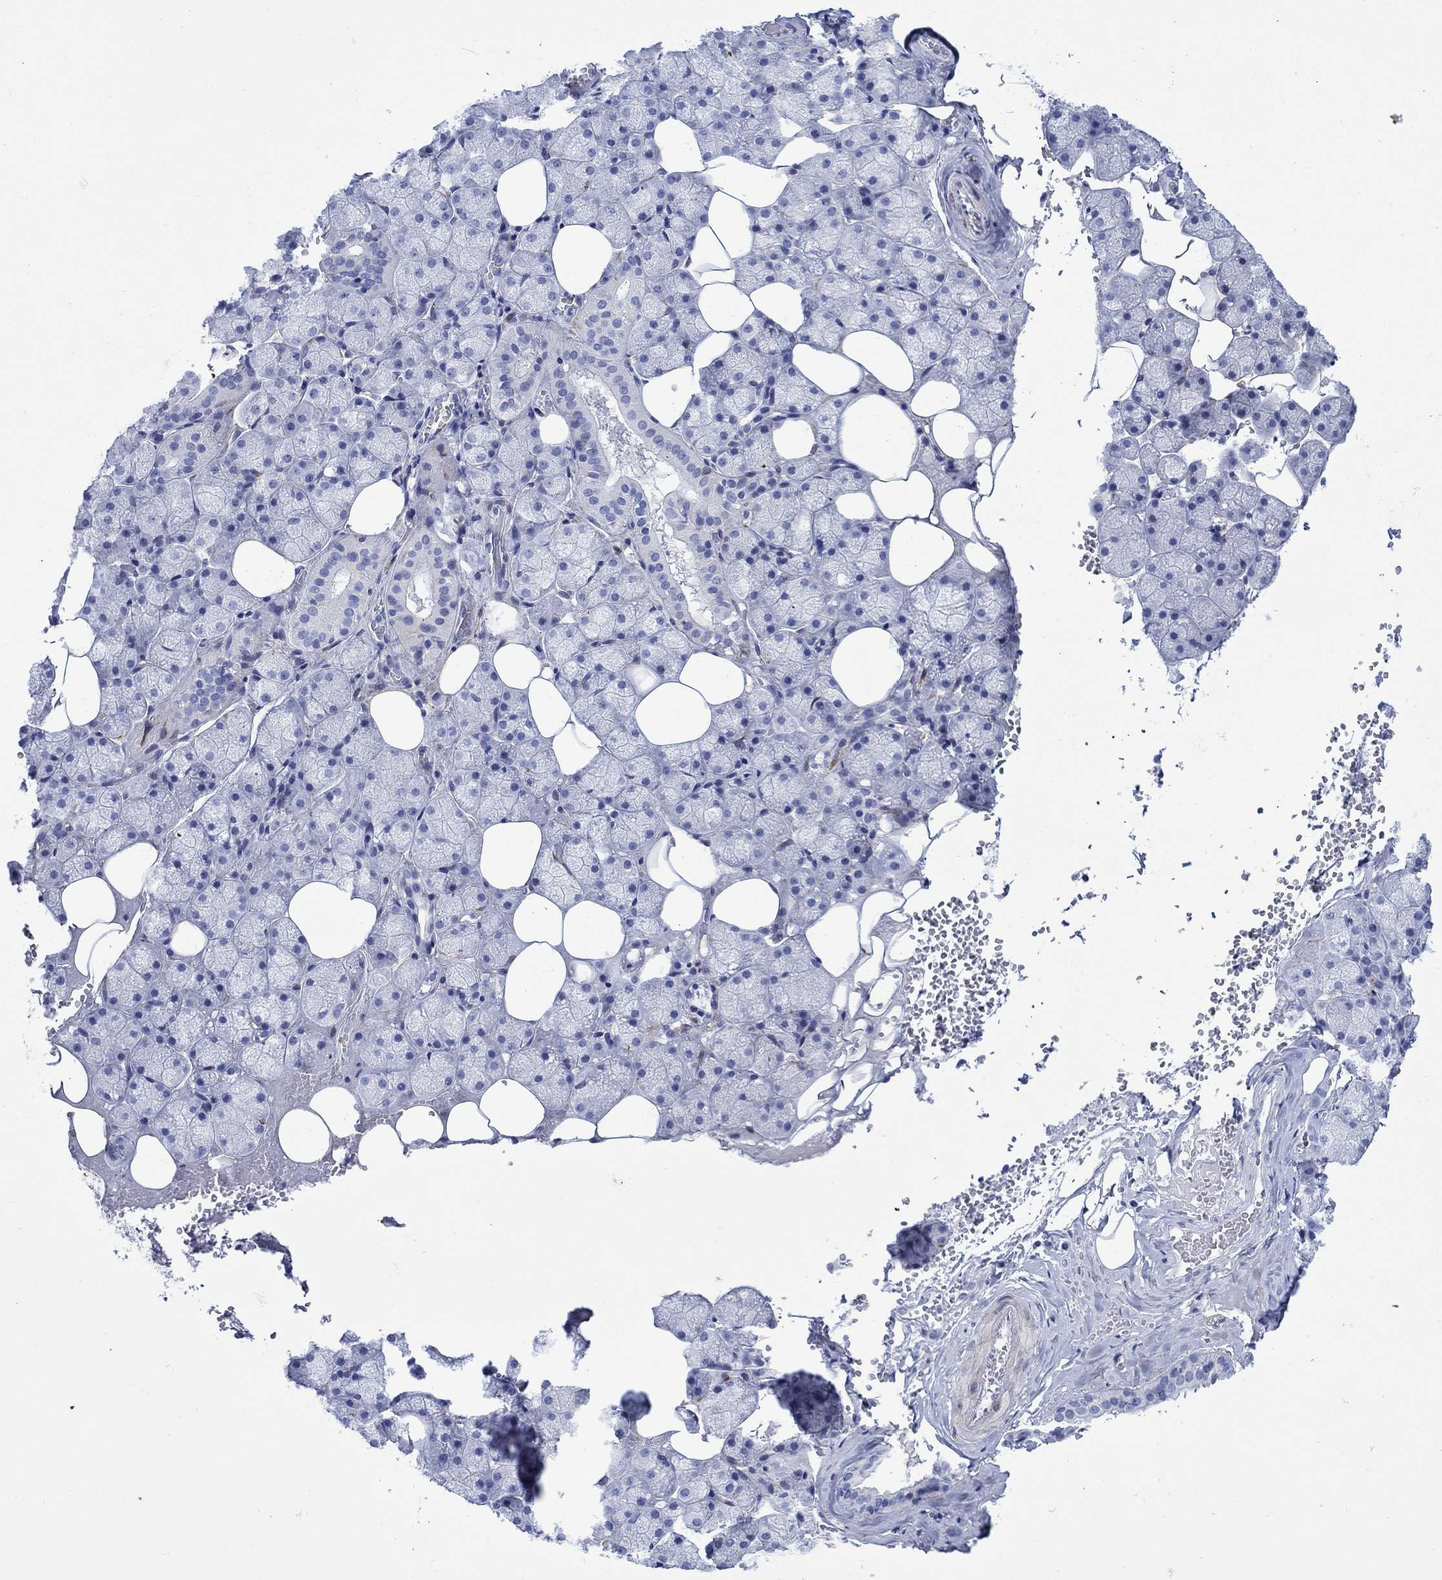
{"staining": {"intensity": "negative", "quantity": "none", "location": "none"}, "tissue": "salivary gland", "cell_type": "Glandular cells", "image_type": "normal", "snomed": [{"axis": "morphology", "description": "Normal tissue, NOS"}, {"axis": "topography", "description": "Salivary gland"}], "caption": "Micrograph shows no significant protein positivity in glandular cells of normal salivary gland. (Brightfield microscopy of DAB (3,3'-diaminobenzidine) immunohistochemistry (IHC) at high magnification).", "gene": "KSR2", "patient": {"sex": "male", "age": 38}}